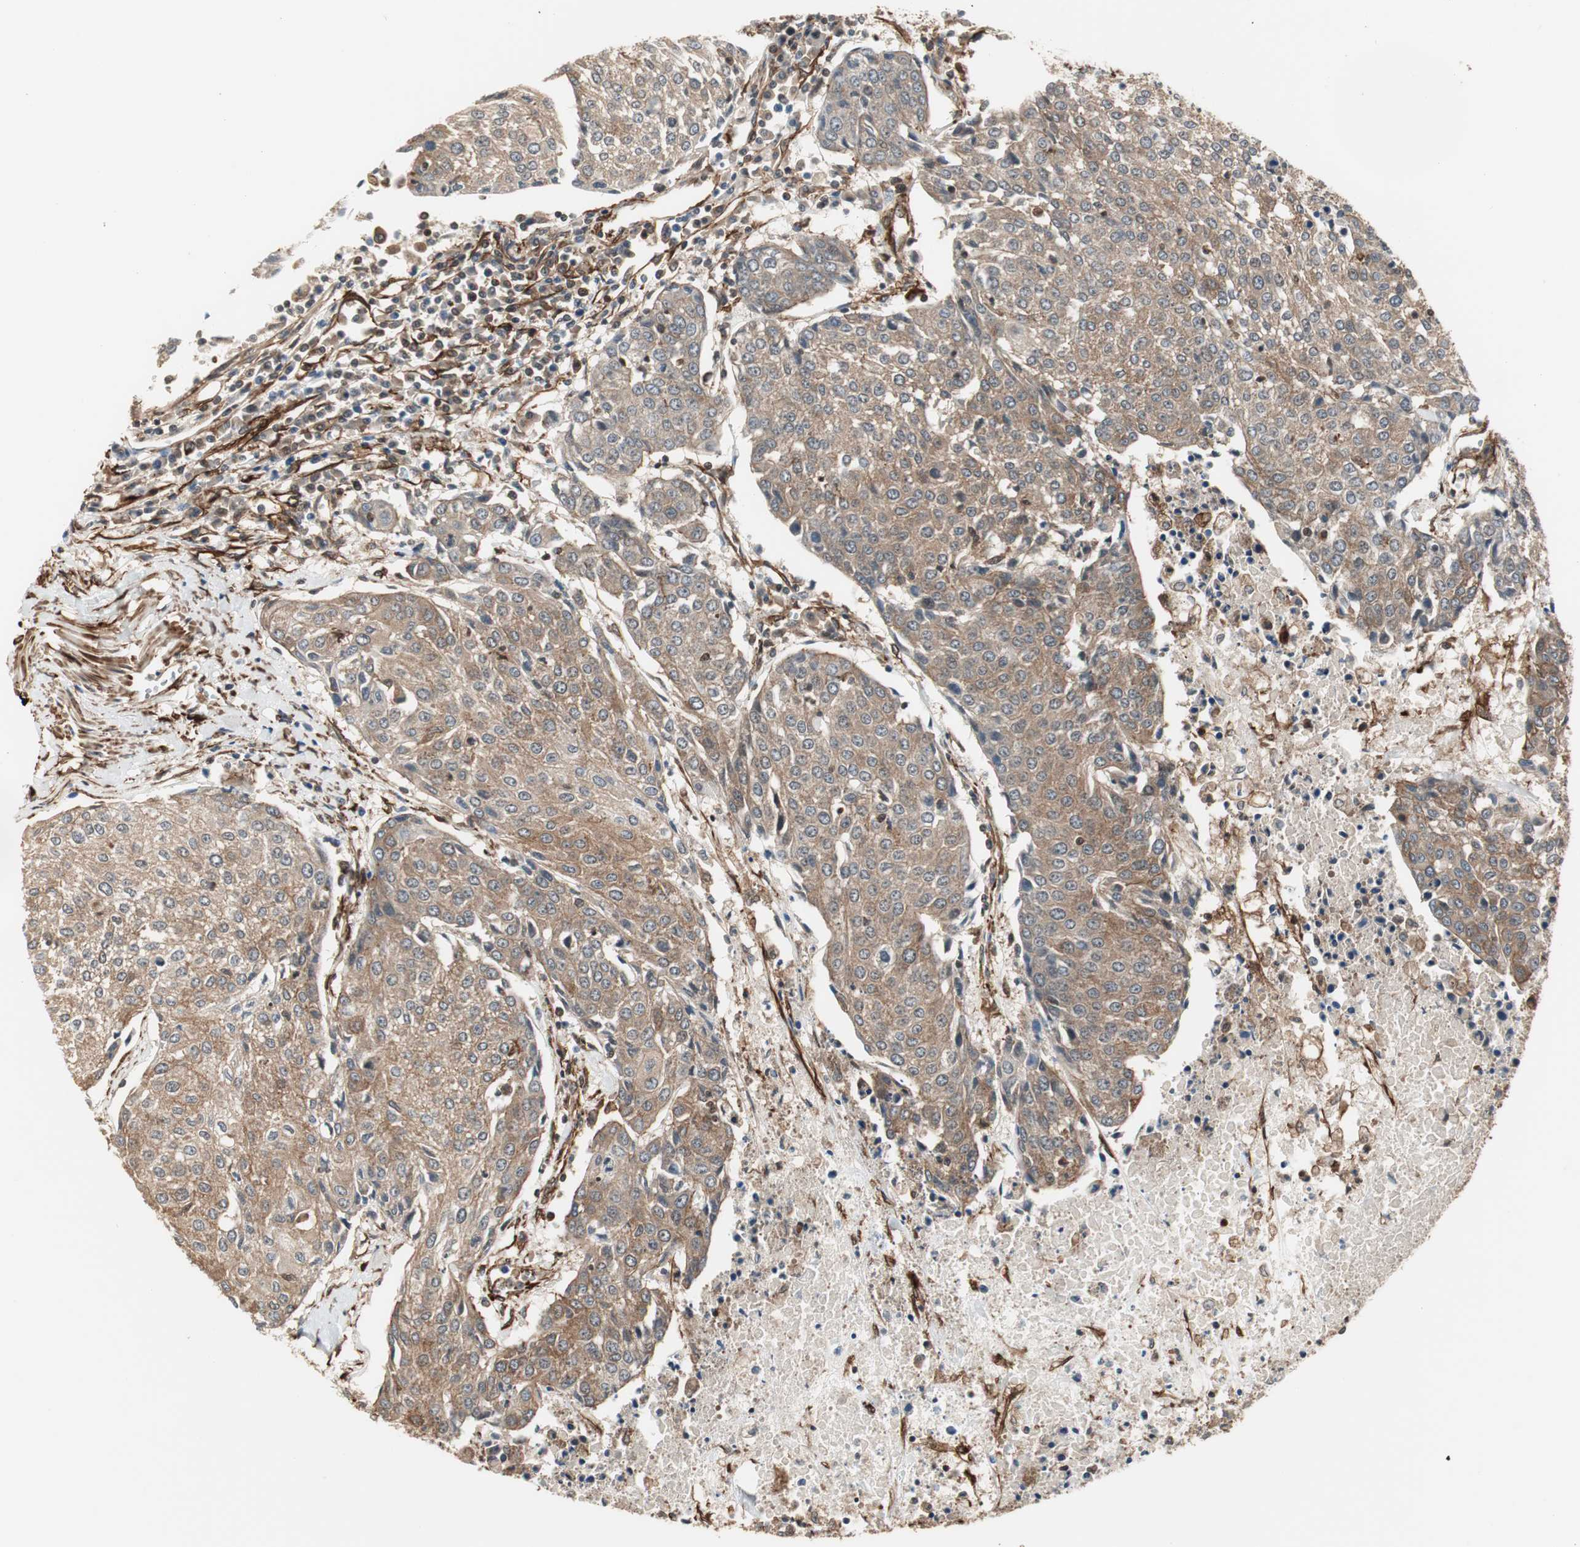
{"staining": {"intensity": "moderate", "quantity": ">75%", "location": "cytoplasmic/membranous"}, "tissue": "urothelial cancer", "cell_type": "Tumor cells", "image_type": "cancer", "snomed": [{"axis": "morphology", "description": "Urothelial carcinoma, High grade"}, {"axis": "topography", "description": "Urinary bladder"}], "caption": "Tumor cells show medium levels of moderate cytoplasmic/membranous staining in approximately >75% of cells in human urothelial cancer. The protein of interest is shown in brown color, while the nuclei are stained blue.", "gene": "PTPN11", "patient": {"sex": "female", "age": 85}}